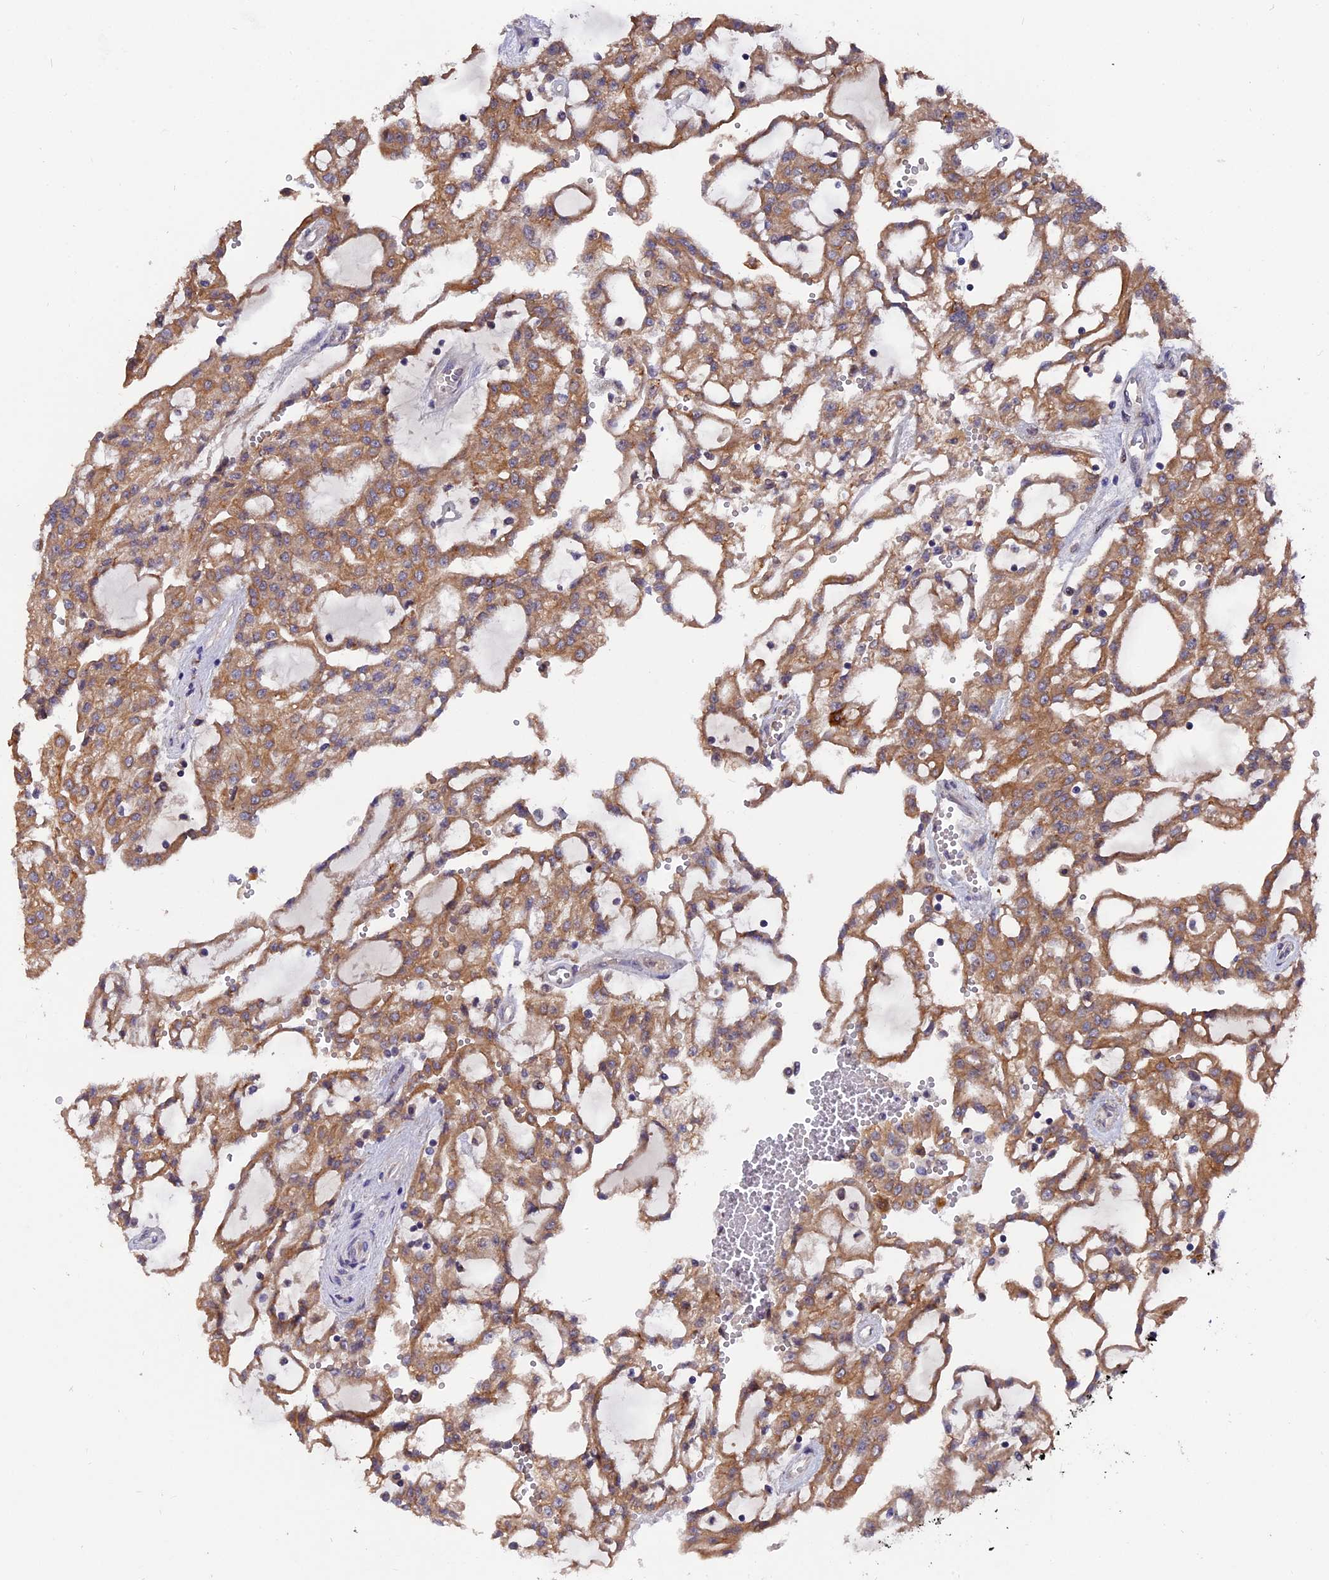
{"staining": {"intensity": "moderate", "quantity": "25%-75%", "location": "cytoplasmic/membranous"}, "tissue": "renal cancer", "cell_type": "Tumor cells", "image_type": "cancer", "snomed": [{"axis": "morphology", "description": "Adenocarcinoma, NOS"}, {"axis": "topography", "description": "Kidney"}], "caption": "IHC micrograph of human renal adenocarcinoma stained for a protein (brown), which reveals medium levels of moderate cytoplasmic/membranous staining in about 25%-75% of tumor cells.", "gene": "ZCCHC2", "patient": {"sex": "male", "age": 63}}